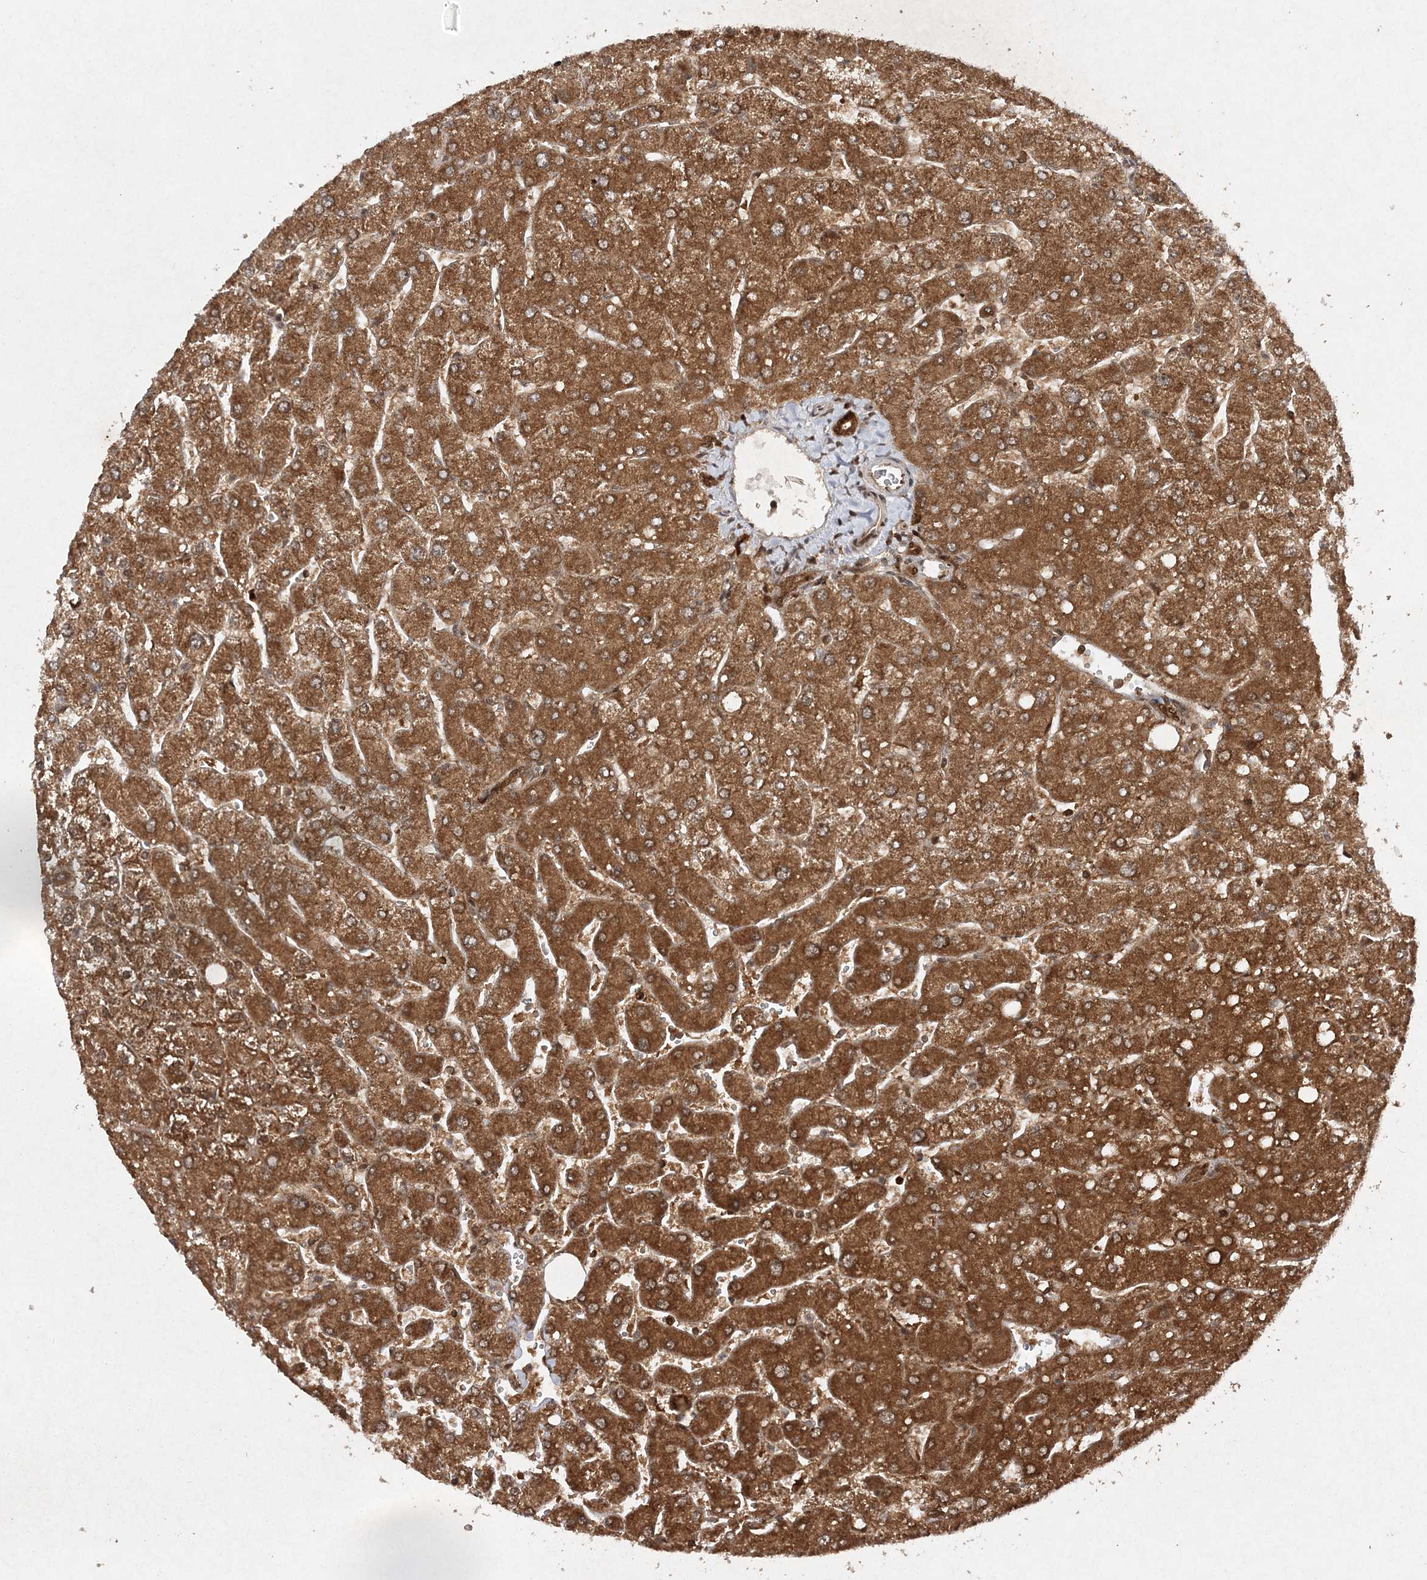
{"staining": {"intensity": "strong", "quantity": ">75%", "location": "cytoplasmic/membranous,nuclear"}, "tissue": "liver", "cell_type": "Cholangiocytes", "image_type": "normal", "snomed": [{"axis": "morphology", "description": "Normal tissue, NOS"}, {"axis": "topography", "description": "Liver"}], "caption": "Immunohistochemical staining of unremarkable human liver reveals high levels of strong cytoplasmic/membranous,nuclear expression in about >75% of cholangiocytes.", "gene": "NIF3L1", "patient": {"sex": "male", "age": 55}}